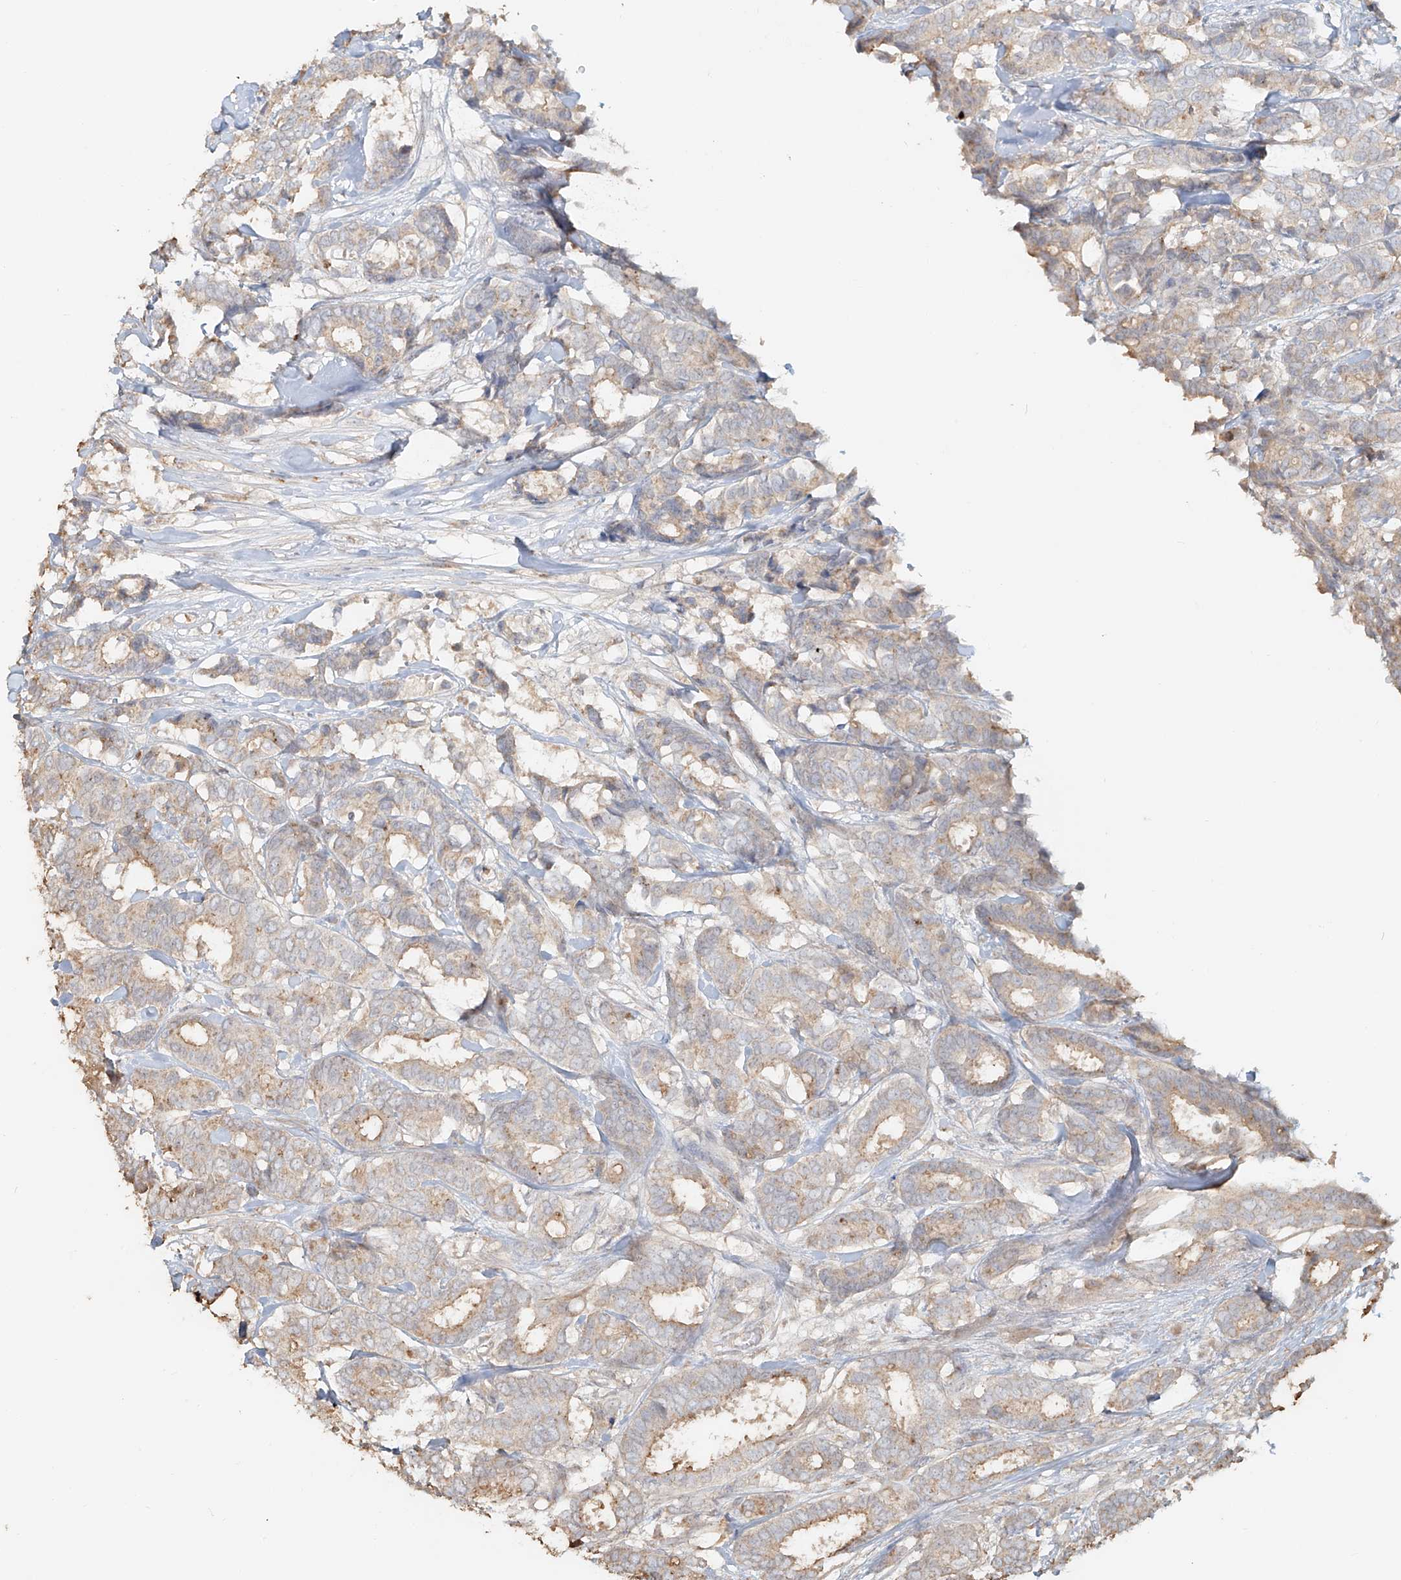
{"staining": {"intensity": "weak", "quantity": "<25%", "location": "cytoplasmic/membranous"}, "tissue": "breast cancer", "cell_type": "Tumor cells", "image_type": "cancer", "snomed": [{"axis": "morphology", "description": "Duct carcinoma"}, {"axis": "topography", "description": "Breast"}], "caption": "IHC of breast cancer demonstrates no staining in tumor cells.", "gene": "NPHS1", "patient": {"sex": "female", "age": 87}}